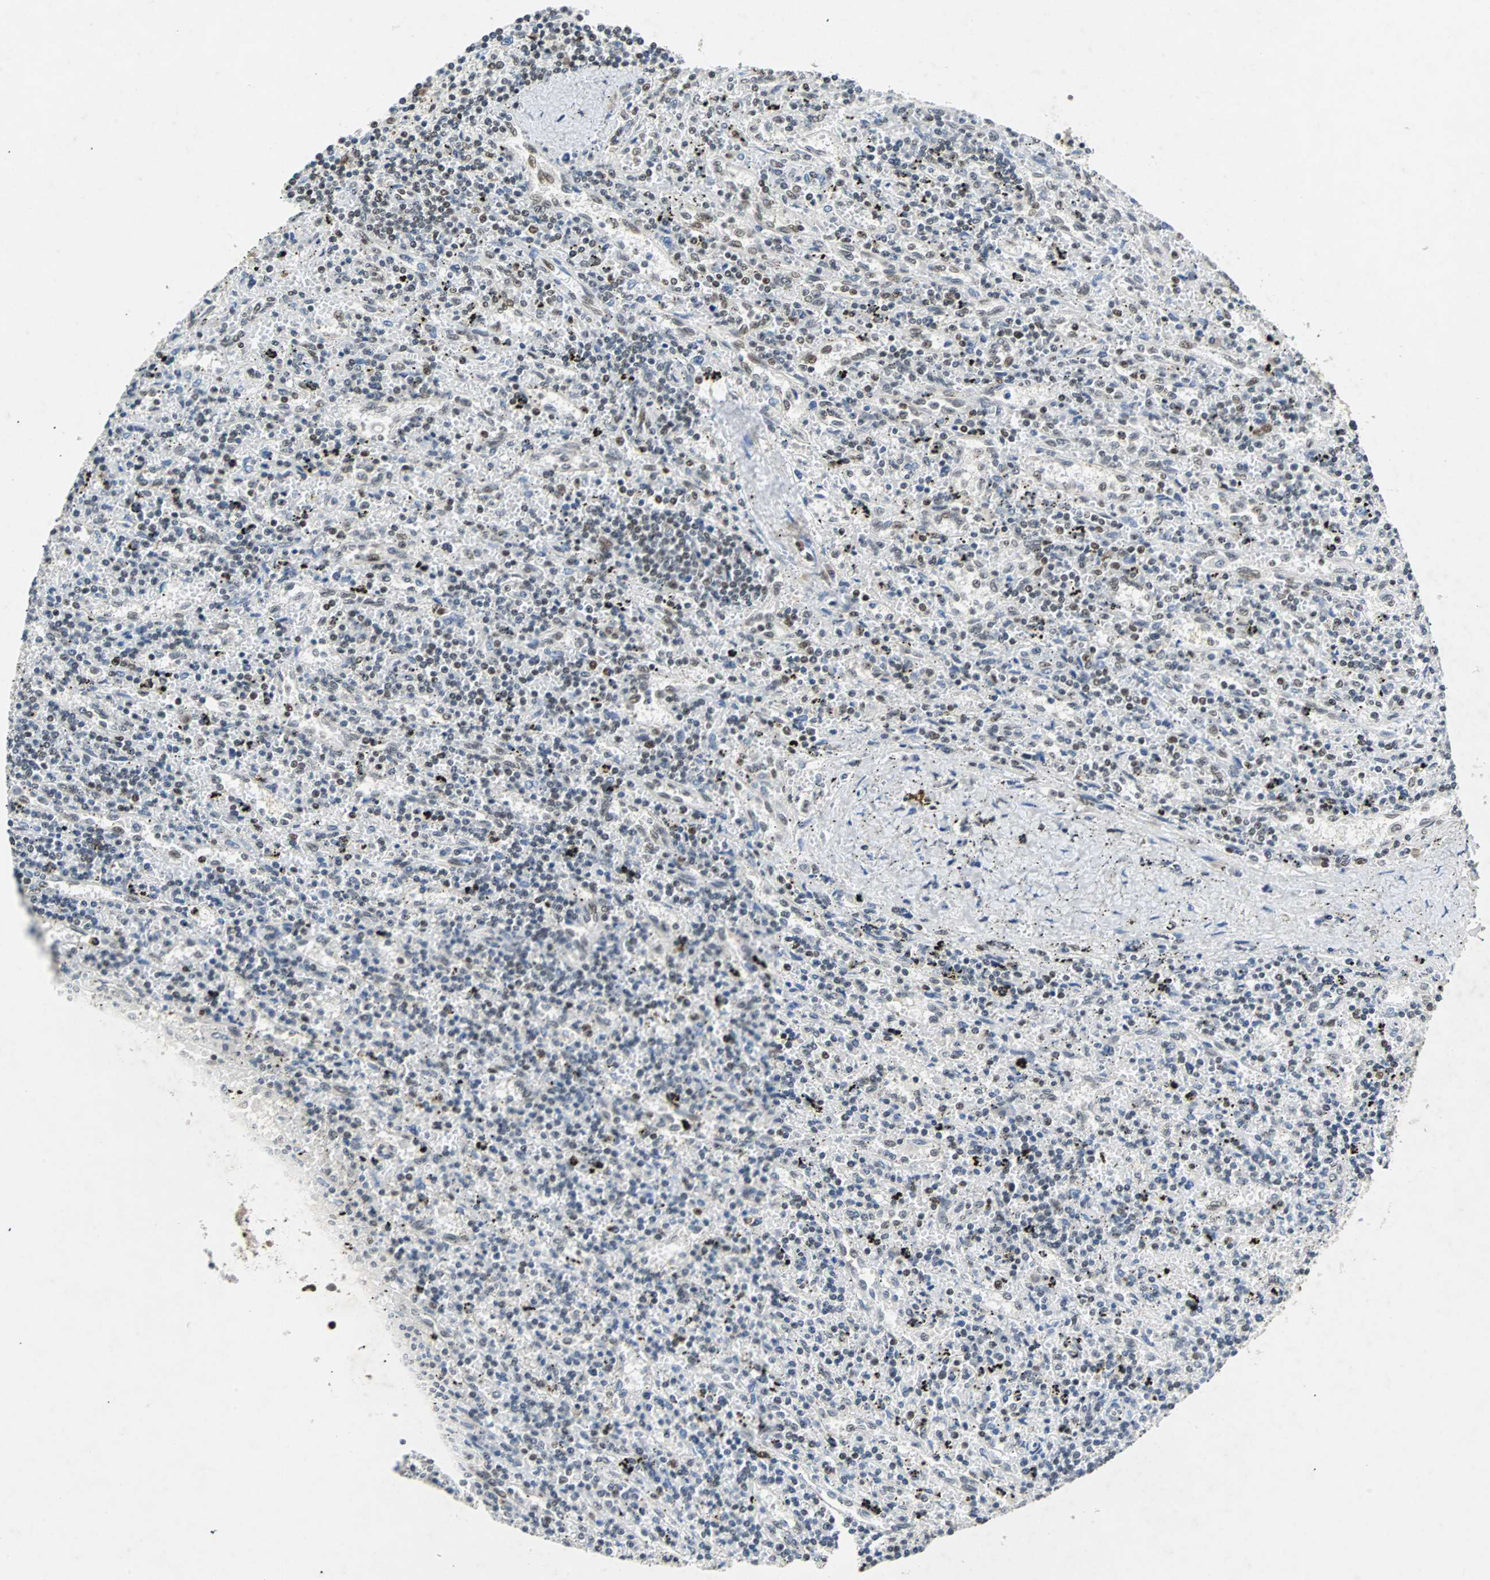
{"staining": {"intensity": "moderate", "quantity": "25%-75%", "location": "nuclear"}, "tissue": "lymphoma", "cell_type": "Tumor cells", "image_type": "cancer", "snomed": [{"axis": "morphology", "description": "Malignant lymphoma, non-Hodgkin's type, Low grade"}, {"axis": "topography", "description": "Spleen"}], "caption": "High-magnification brightfield microscopy of low-grade malignant lymphoma, non-Hodgkin's type stained with DAB (brown) and counterstained with hematoxylin (blue). tumor cells exhibit moderate nuclear positivity is identified in approximately25%-75% of cells. The staining is performed using DAB (3,3'-diaminobenzidine) brown chromogen to label protein expression. The nuclei are counter-stained blue using hematoxylin.", "gene": "GATAD2A", "patient": {"sex": "male", "age": 76}}